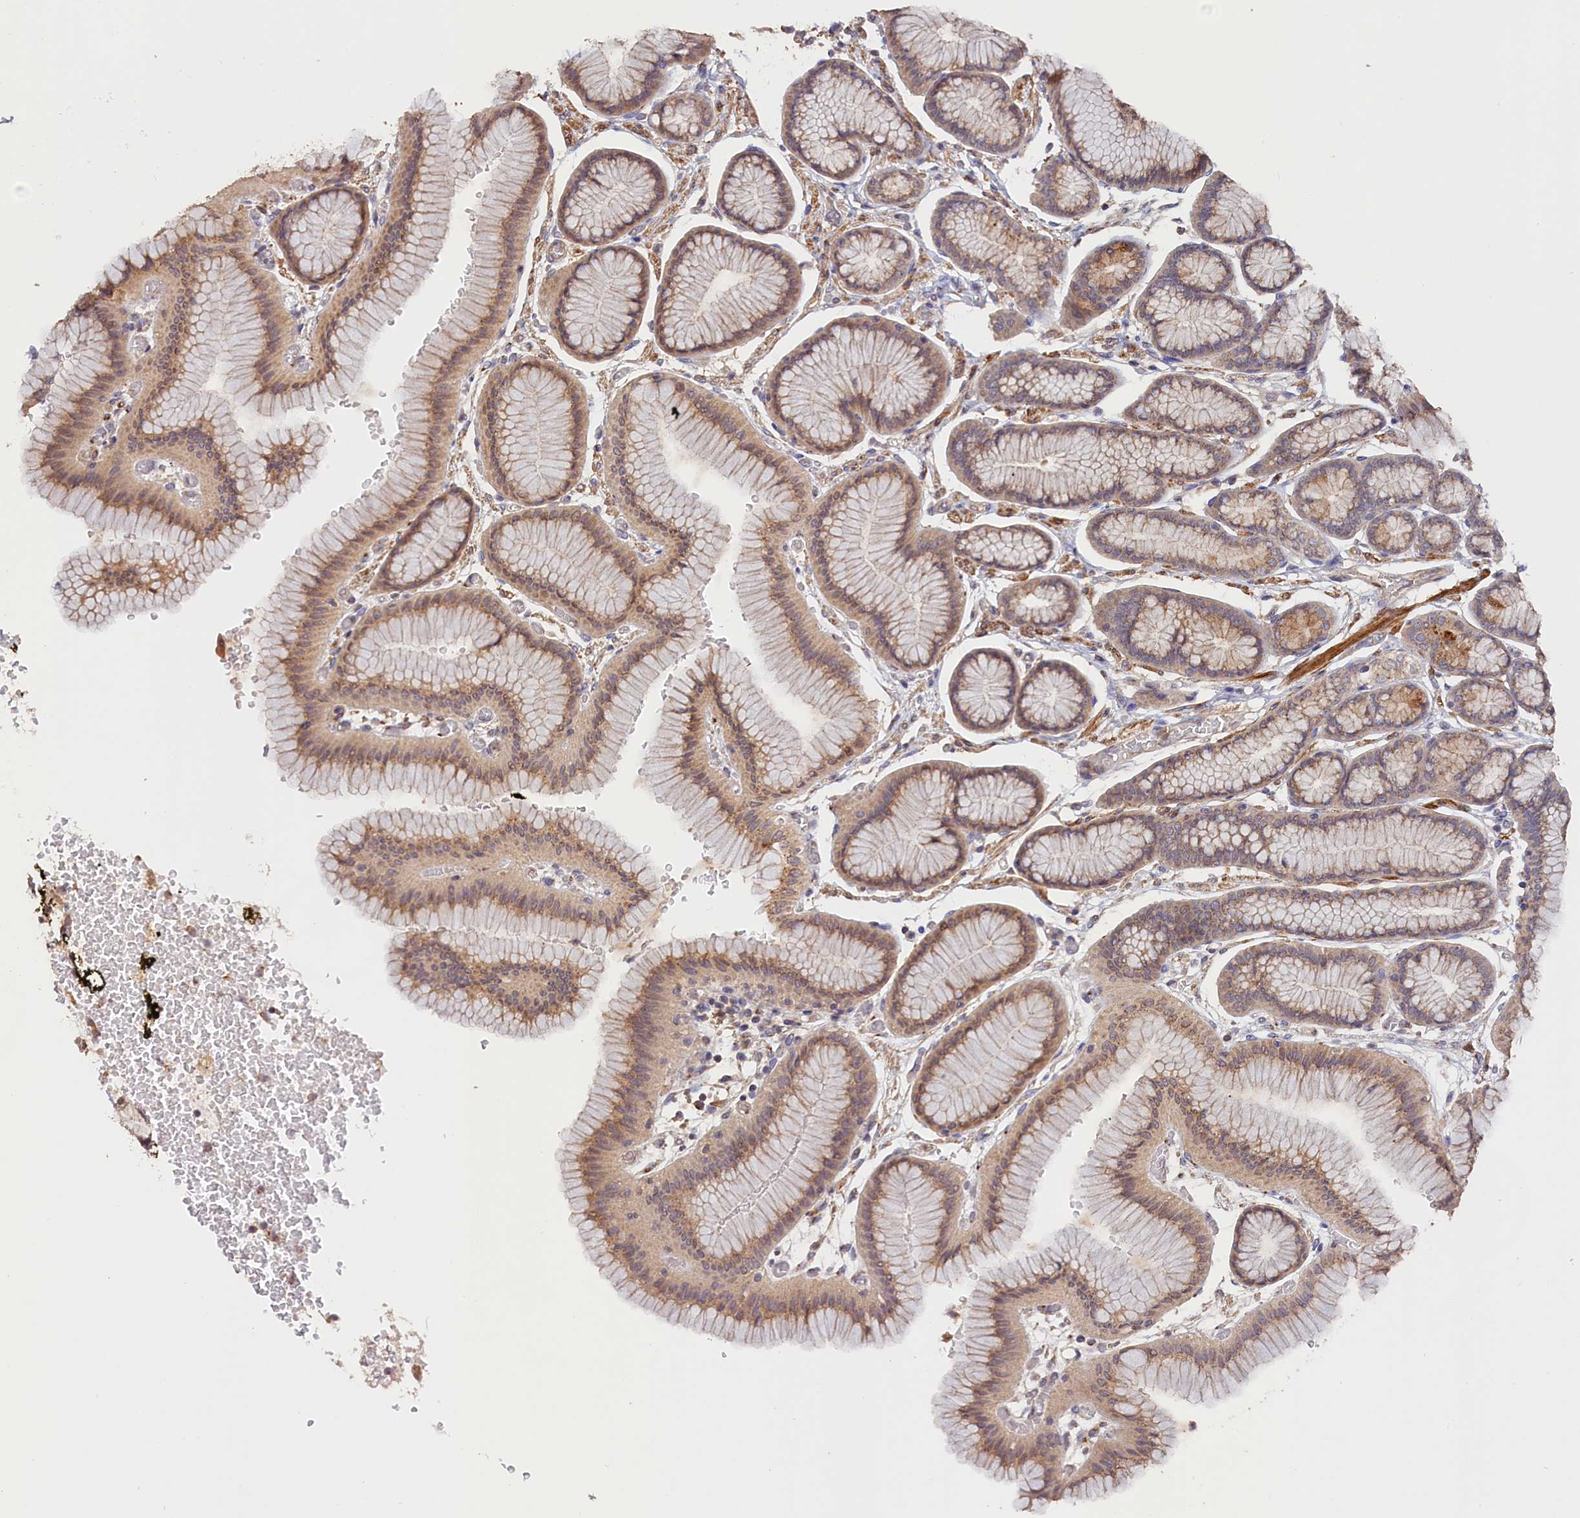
{"staining": {"intensity": "moderate", "quantity": ">75%", "location": "cytoplasmic/membranous"}, "tissue": "stomach", "cell_type": "Glandular cells", "image_type": "normal", "snomed": [{"axis": "morphology", "description": "Normal tissue, NOS"}, {"axis": "morphology", "description": "Adenocarcinoma, NOS"}, {"axis": "morphology", "description": "Adenocarcinoma, High grade"}, {"axis": "topography", "description": "Stomach, upper"}, {"axis": "topography", "description": "Stomach"}], "caption": "Moderate cytoplasmic/membranous expression is present in approximately >75% of glandular cells in benign stomach.", "gene": "TANGO6", "patient": {"sex": "female", "age": 65}}